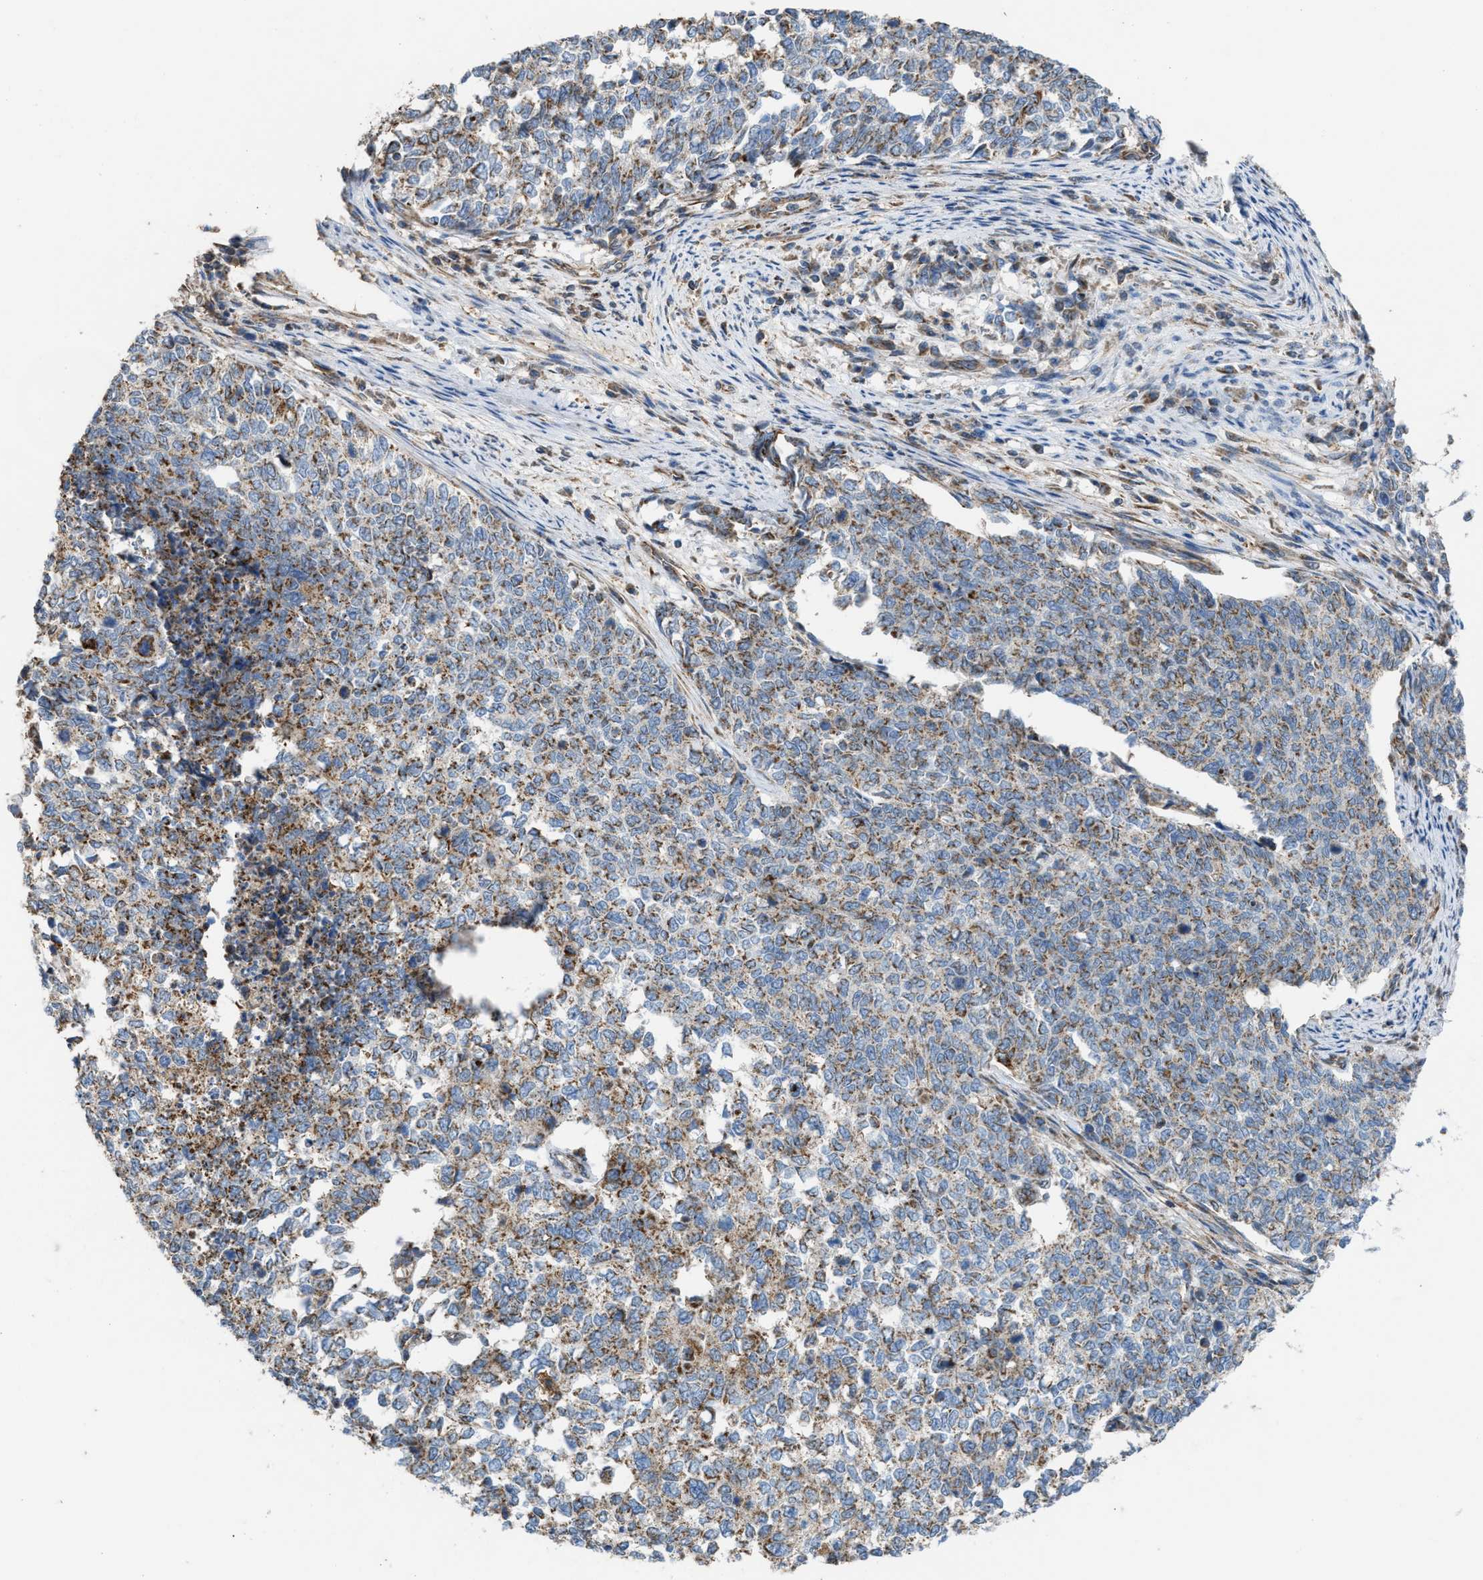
{"staining": {"intensity": "weak", "quantity": ">75%", "location": "cytoplasmic/membranous"}, "tissue": "cervical cancer", "cell_type": "Tumor cells", "image_type": "cancer", "snomed": [{"axis": "morphology", "description": "Squamous cell carcinoma, NOS"}, {"axis": "topography", "description": "Cervix"}], "caption": "Cervical cancer stained with a brown dye demonstrates weak cytoplasmic/membranous positive positivity in about >75% of tumor cells.", "gene": "SLC10A3", "patient": {"sex": "female", "age": 63}}